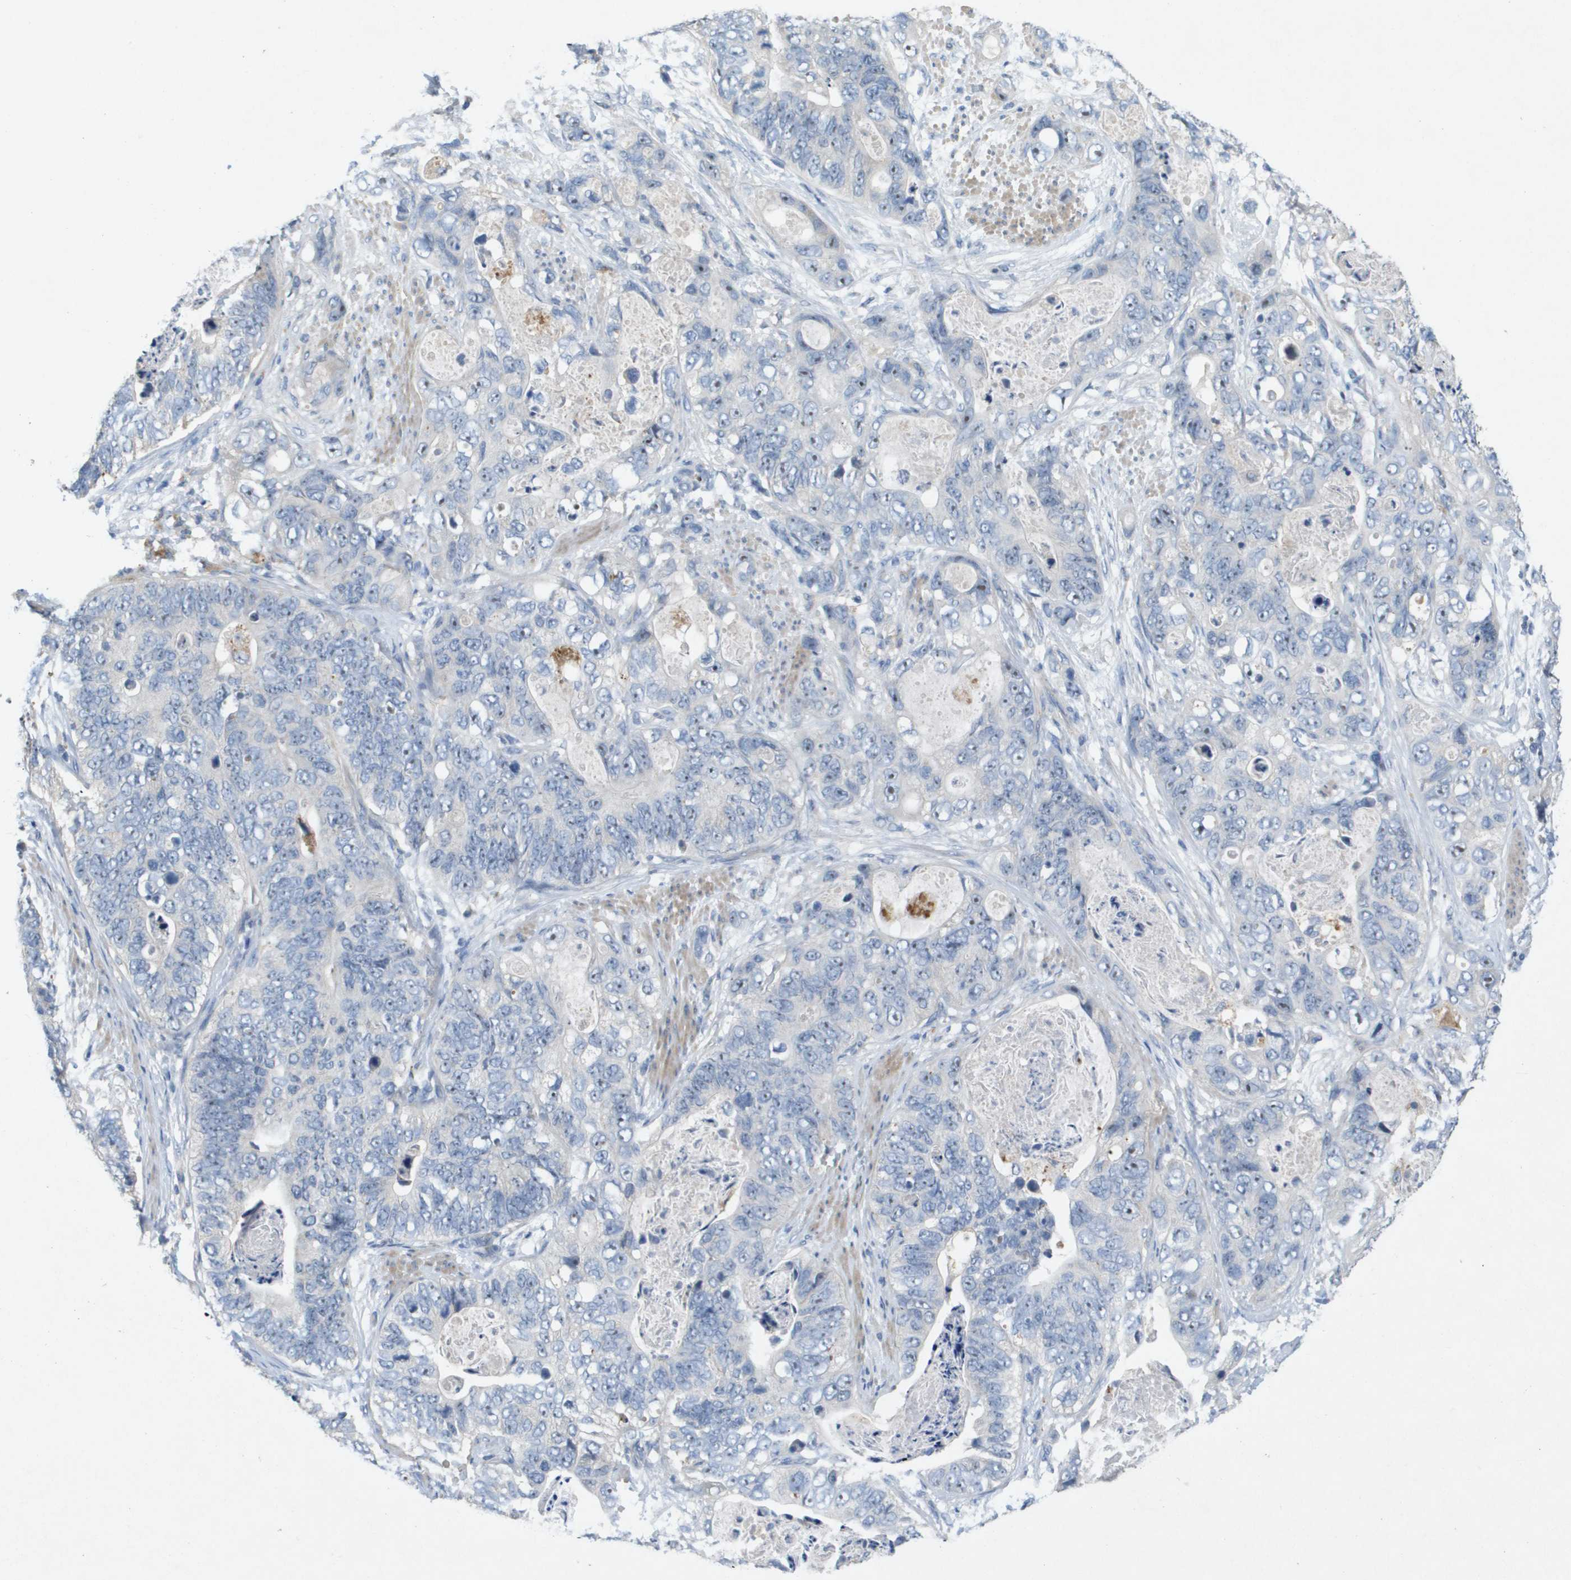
{"staining": {"intensity": "negative", "quantity": "none", "location": "none"}, "tissue": "stomach cancer", "cell_type": "Tumor cells", "image_type": "cancer", "snomed": [{"axis": "morphology", "description": "Adenocarcinoma, NOS"}, {"axis": "topography", "description": "Stomach"}], "caption": "The histopathology image shows no staining of tumor cells in stomach cancer (adenocarcinoma).", "gene": "B3GNT5", "patient": {"sex": "female", "age": 89}}